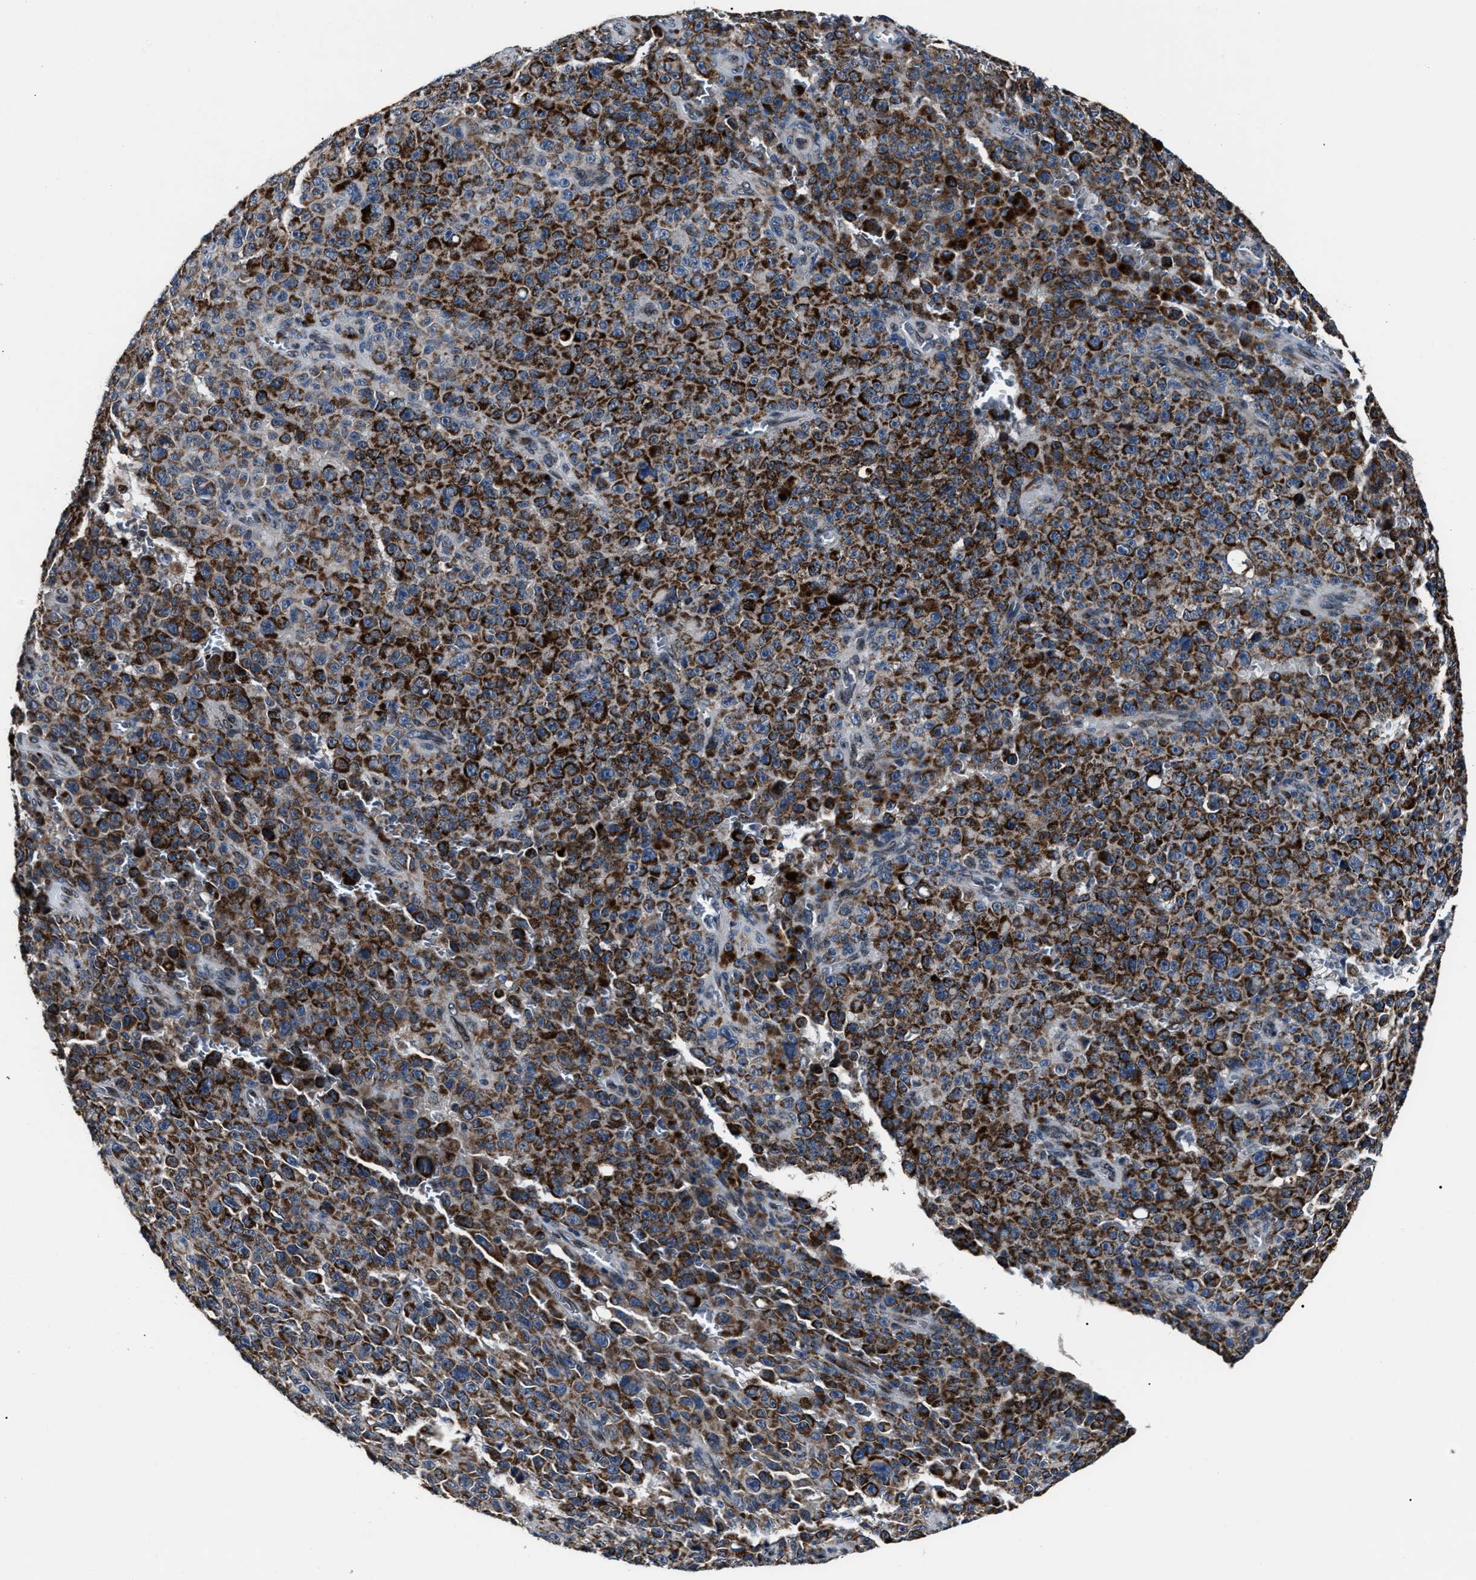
{"staining": {"intensity": "strong", "quantity": "25%-75%", "location": "cytoplasmic/membranous"}, "tissue": "melanoma", "cell_type": "Tumor cells", "image_type": "cancer", "snomed": [{"axis": "morphology", "description": "Malignant melanoma, NOS"}, {"axis": "topography", "description": "Skin"}], "caption": "Melanoma tissue exhibits strong cytoplasmic/membranous positivity in approximately 25%-75% of tumor cells", "gene": "LRRC14", "patient": {"sex": "female", "age": 82}}